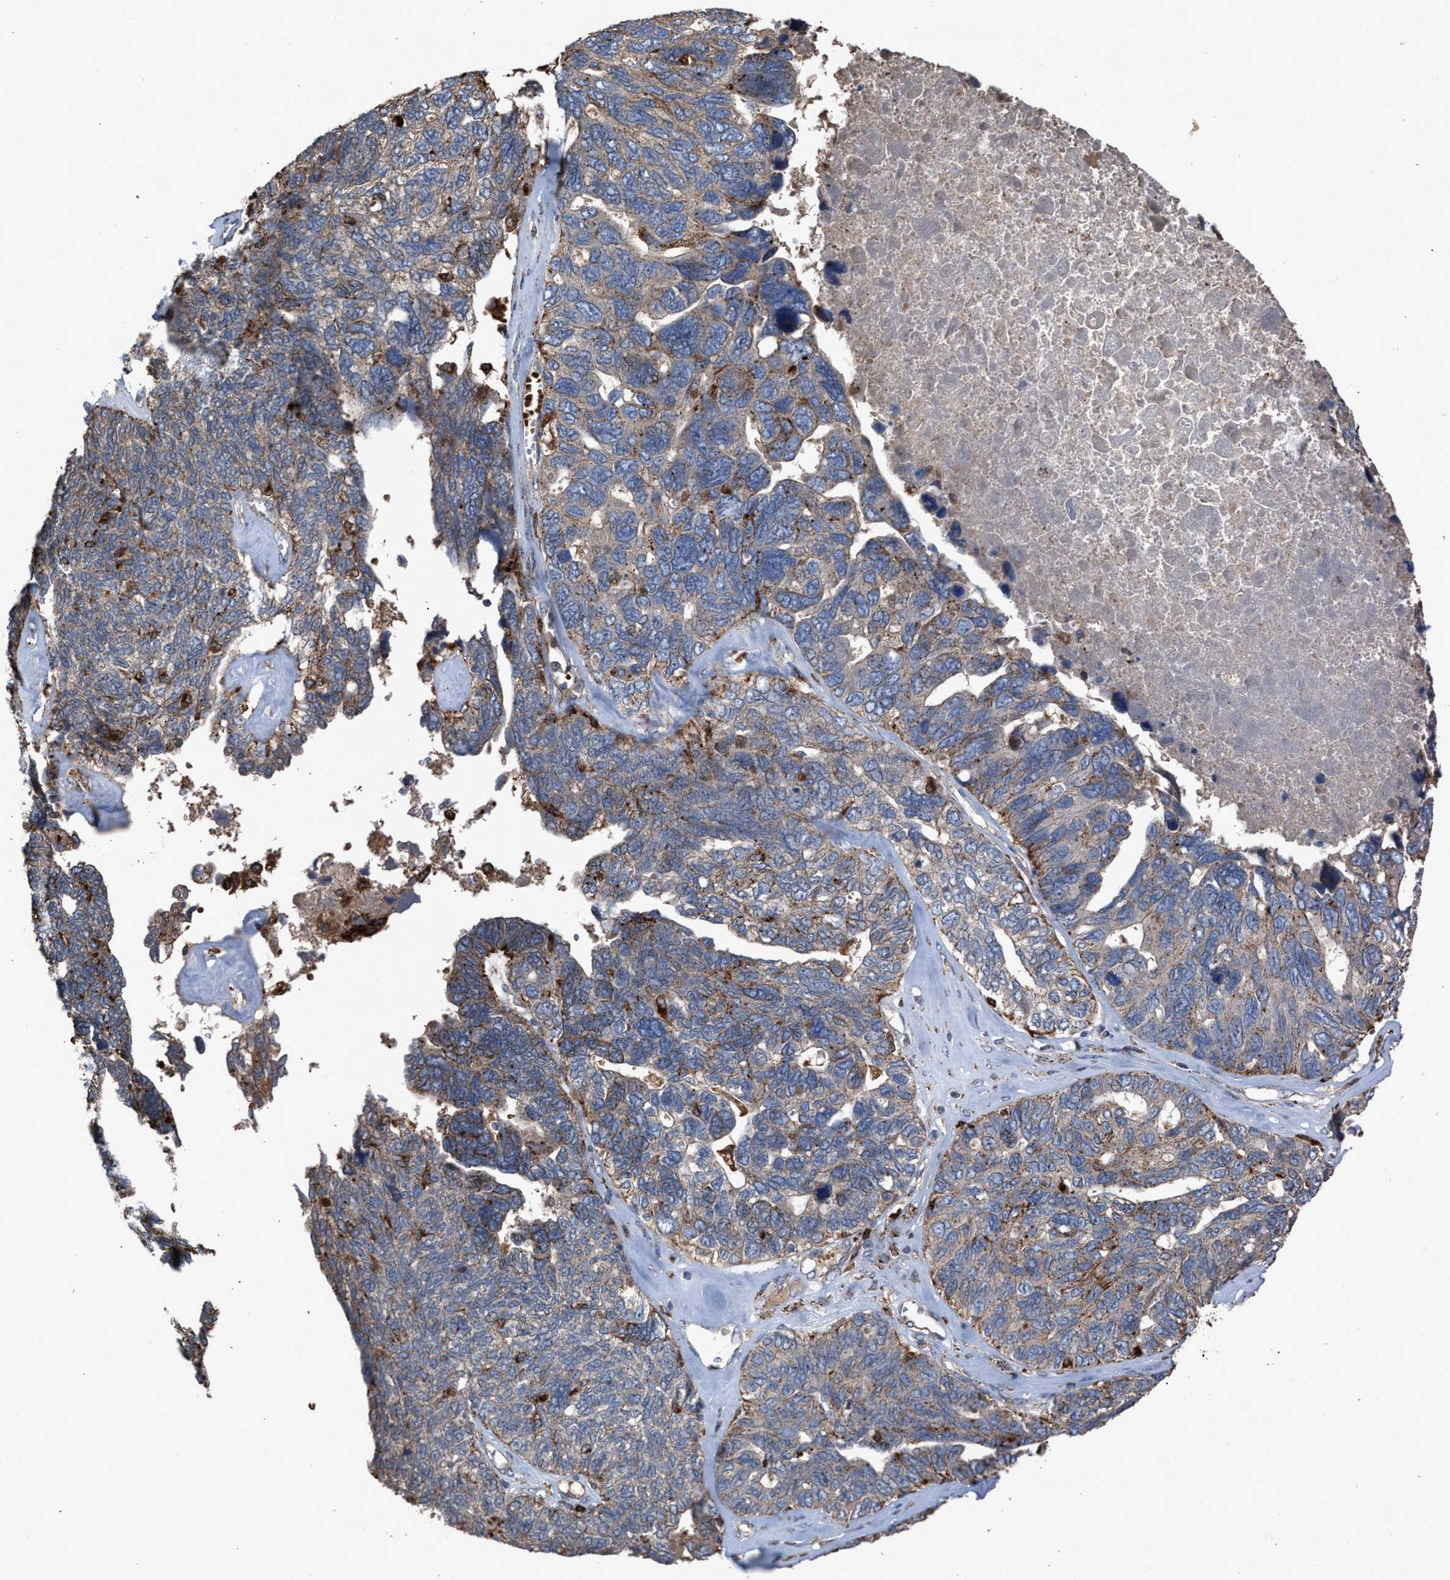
{"staining": {"intensity": "moderate", "quantity": "<25%", "location": "cytoplasmic/membranous"}, "tissue": "ovarian cancer", "cell_type": "Tumor cells", "image_type": "cancer", "snomed": [{"axis": "morphology", "description": "Cystadenocarcinoma, serous, NOS"}, {"axis": "topography", "description": "Ovary"}], "caption": "A photomicrograph of human ovarian cancer (serous cystadenocarcinoma) stained for a protein shows moderate cytoplasmic/membranous brown staining in tumor cells.", "gene": "ELMO3", "patient": {"sex": "female", "age": 79}}